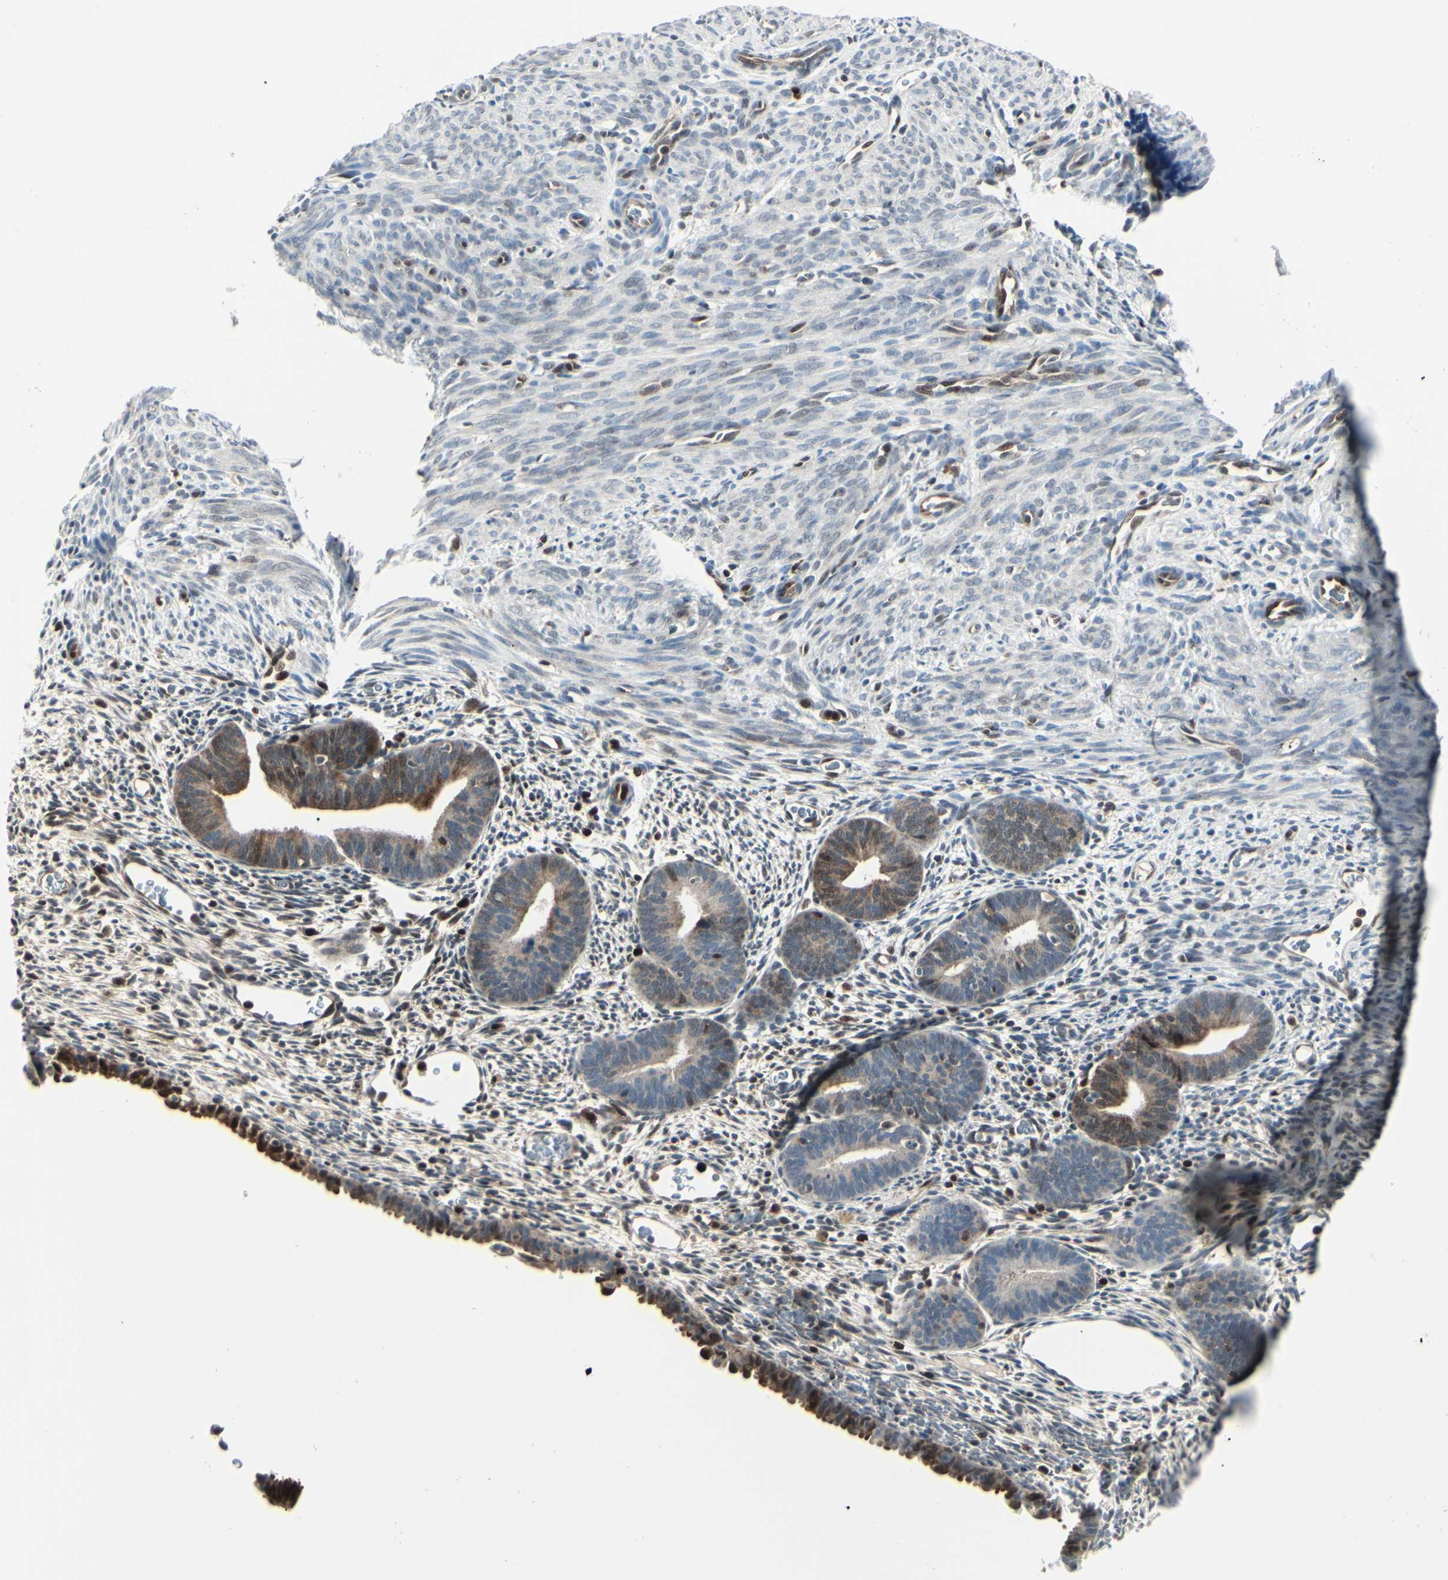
{"staining": {"intensity": "weak", "quantity": "<25%", "location": "cytoplasmic/membranous"}, "tissue": "endometrium", "cell_type": "Cells in endometrial stroma", "image_type": "normal", "snomed": [{"axis": "morphology", "description": "Normal tissue, NOS"}, {"axis": "morphology", "description": "Atrophy, NOS"}, {"axis": "topography", "description": "Uterus"}, {"axis": "topography", "description": "Endometrium"}], "caption": "Immunohistochemistry of normal human endometrium displays no staining in cells in endometrial stroma.", "gene": "PGK1", "patient": {"sex": "female", "age": 68}}